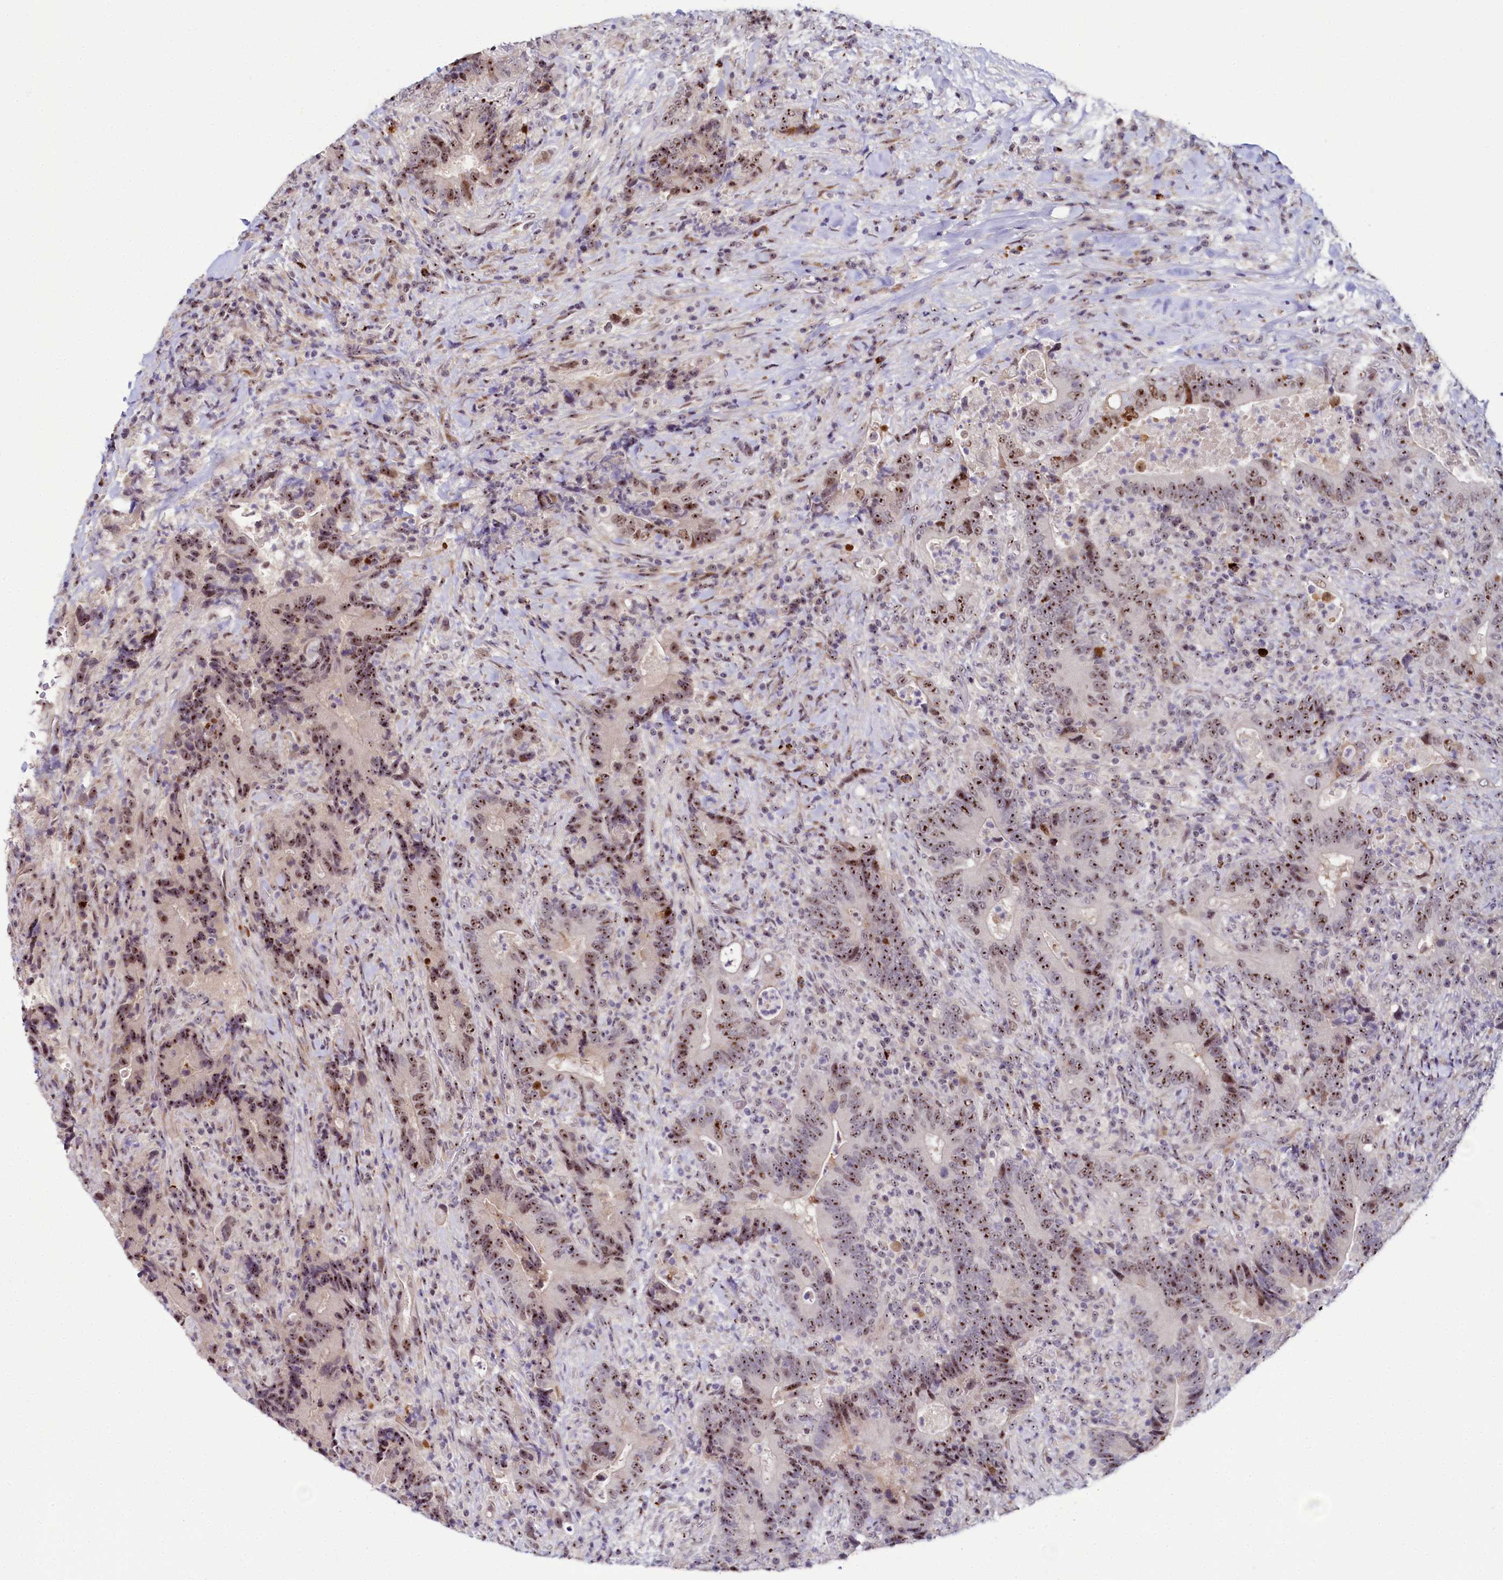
{"staining": {"intensity": "moderate", "quantity": ">75%", "location": "nuclear"}, "tissue": "colorectal cancer", "cell_type": "Tumor cells", "image_type": "cancer", "snomed": [{"axis": "morphology", "description": "Adenocarcinoma, NOS"}, {"axis": "topography", "description": "Colon"}], "caption": "An image of human adenocarcinoma (colorectal) stained for a protein exhibits moderate nuclear brown staining in tumor cells. Immunohistochemistry stains the protein in brown and the nuclei are stained blue.", "gene": "TCOF1", "patient": {"sex": "female", "age": 75}}